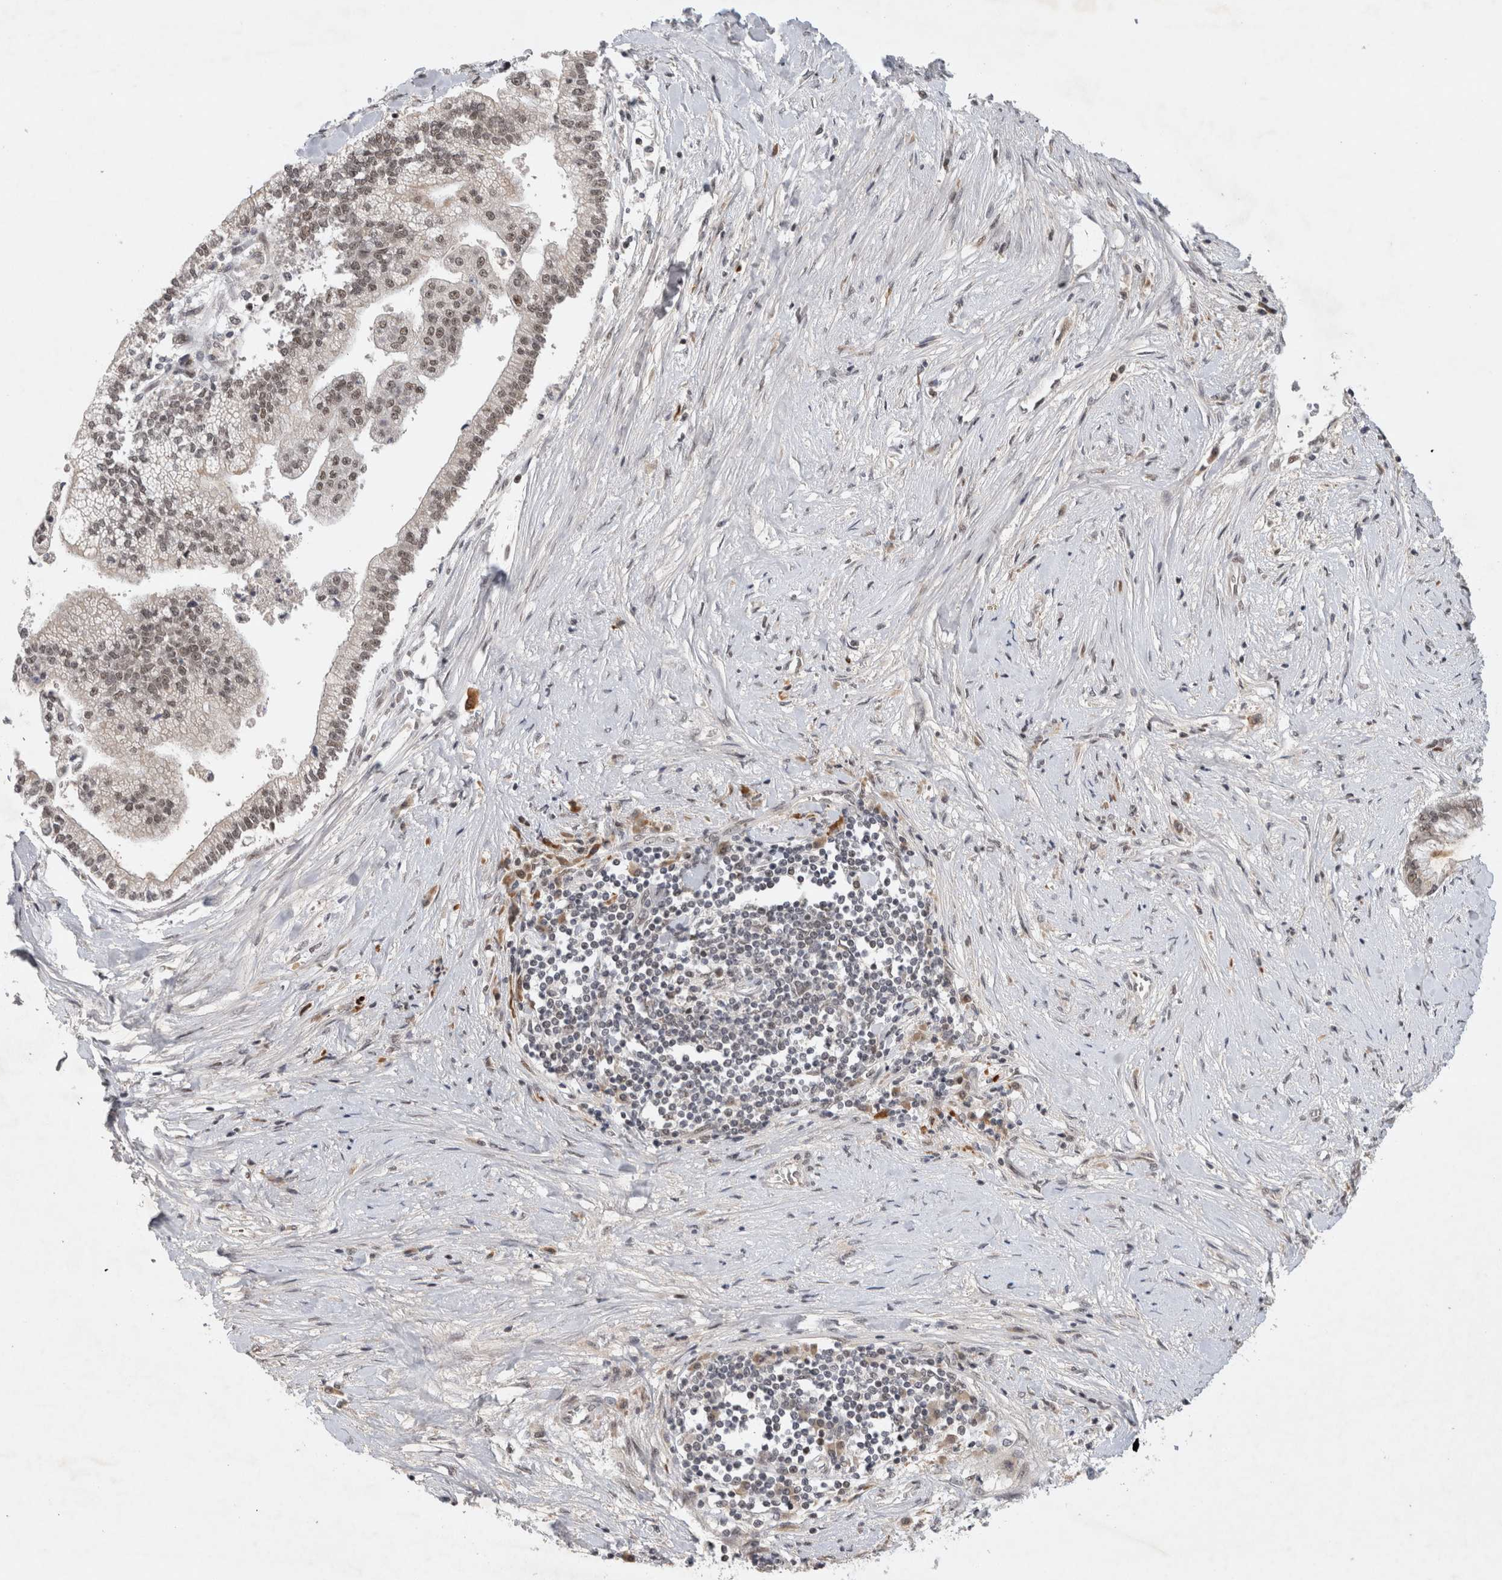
{"staining": {"intensity": "weak", "quantity": "25%-75%", "location": "nuclear"}, "tissue": "liver cancer", "cell_type": "Tumor cells", "image_type": "cancer", "snomed": [{"axis": "morphology", "description": "Cholangiocarcinoma"}, {"axis": "topography", "description": "Liver"}], "caption": "Liver cancer stained for a protein (brown) reveals weak nuclear positive expression in about 25%-75% of tumor cells.", "gene": "HESX1", "patient": {"sex": "male", "age": 50}}